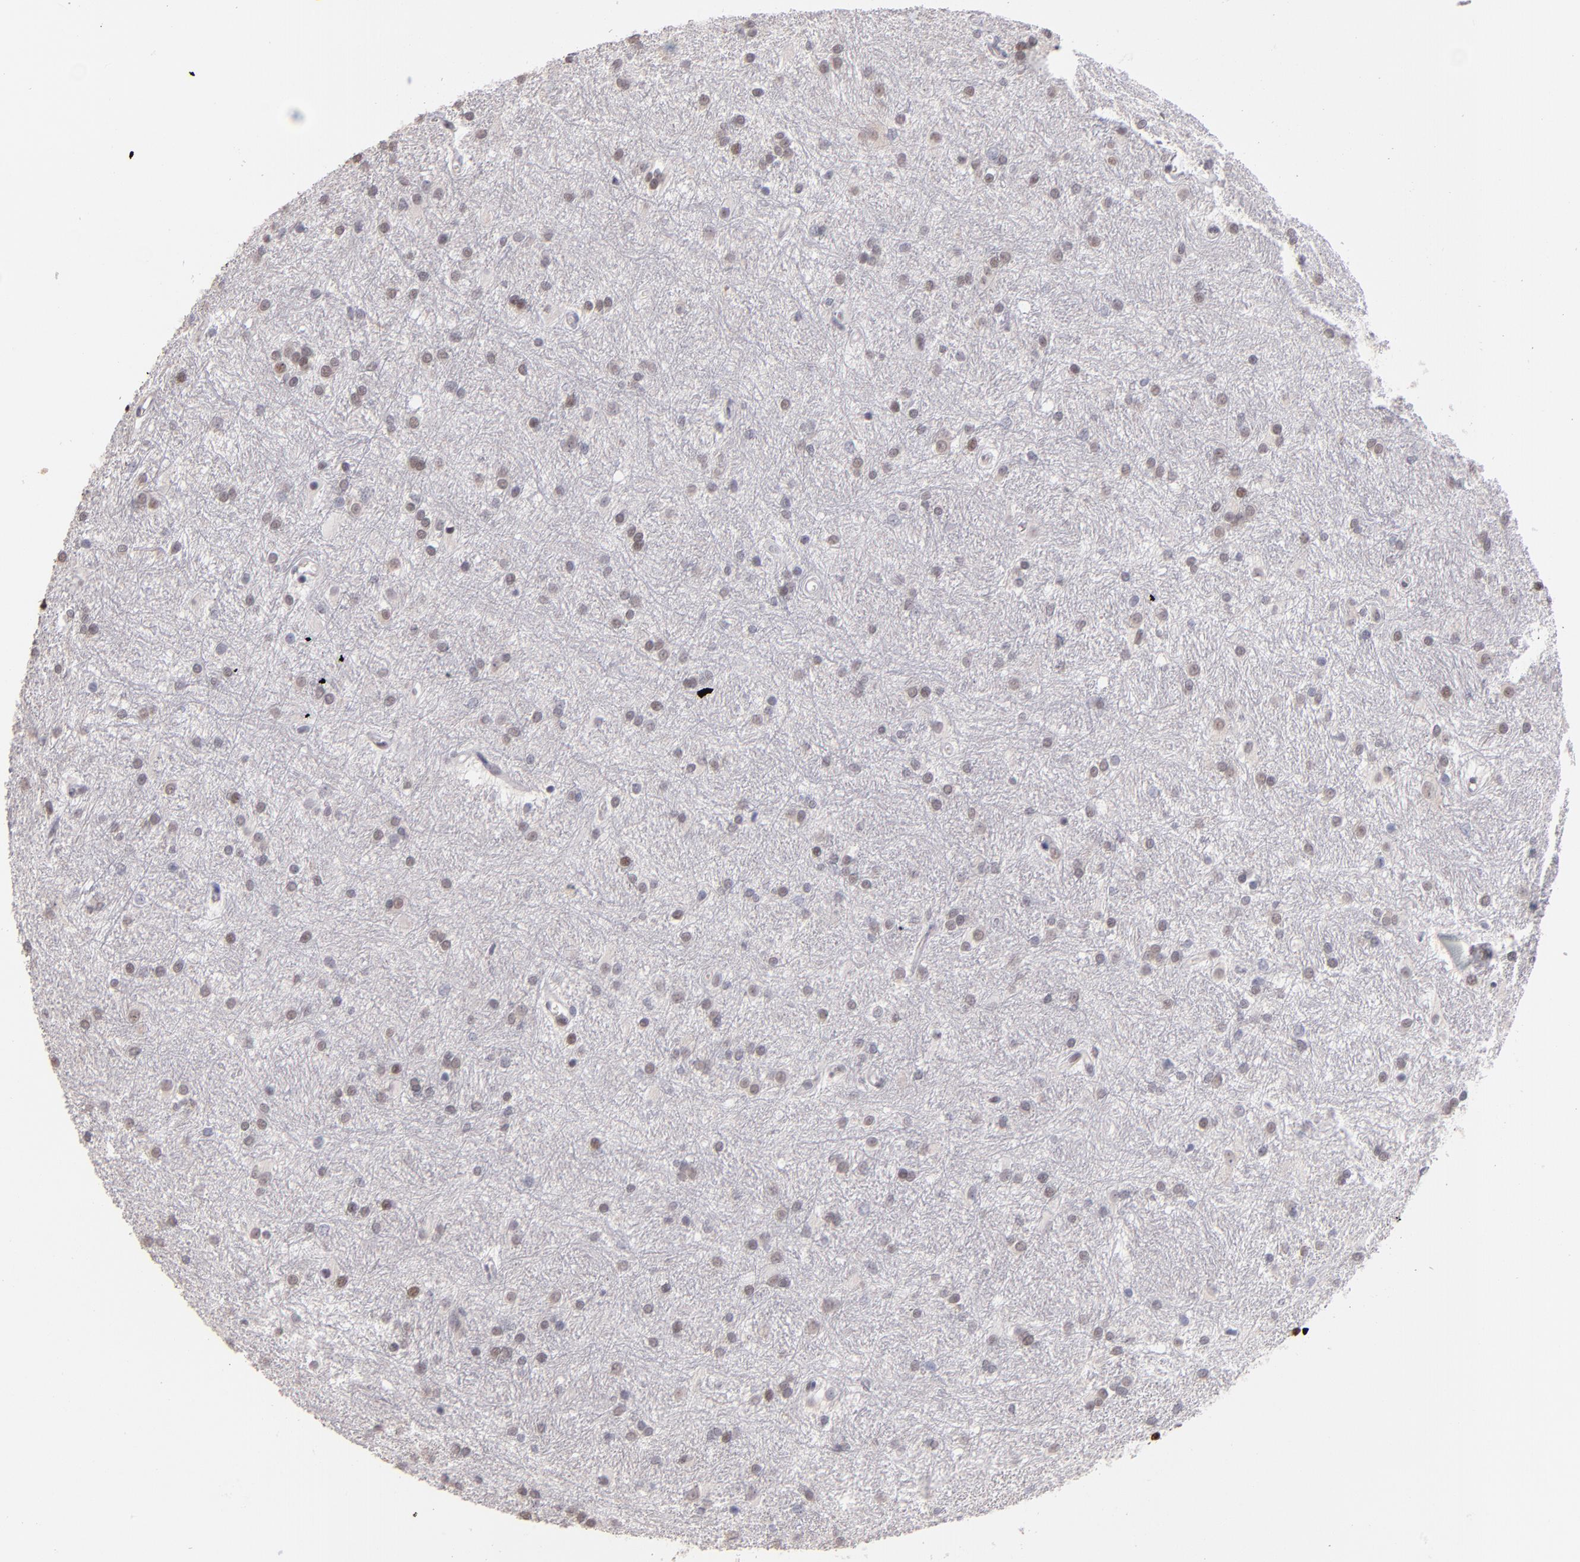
{"staining": {"intensity": "moderate", "quantity": "<25%", "location": "nuclear"}, "tissue": "glioma", "cell_type": "Tumor cells", "image_type": "cancer", "snomed": [{"axis": "morphology", "description": "Glioma, malignant, High grade"}, {"axis": "topography", "description": "Brain"}], "caption": "Moderate nuclear staining is seen in about <25% of tumor cells in malignant glioma (high-grade). Immunohistochemistry stains the protein in brown and the nuclei are stained blue.", "gene": "POLA1", "patient": {"sex": "female", "age": 50}}